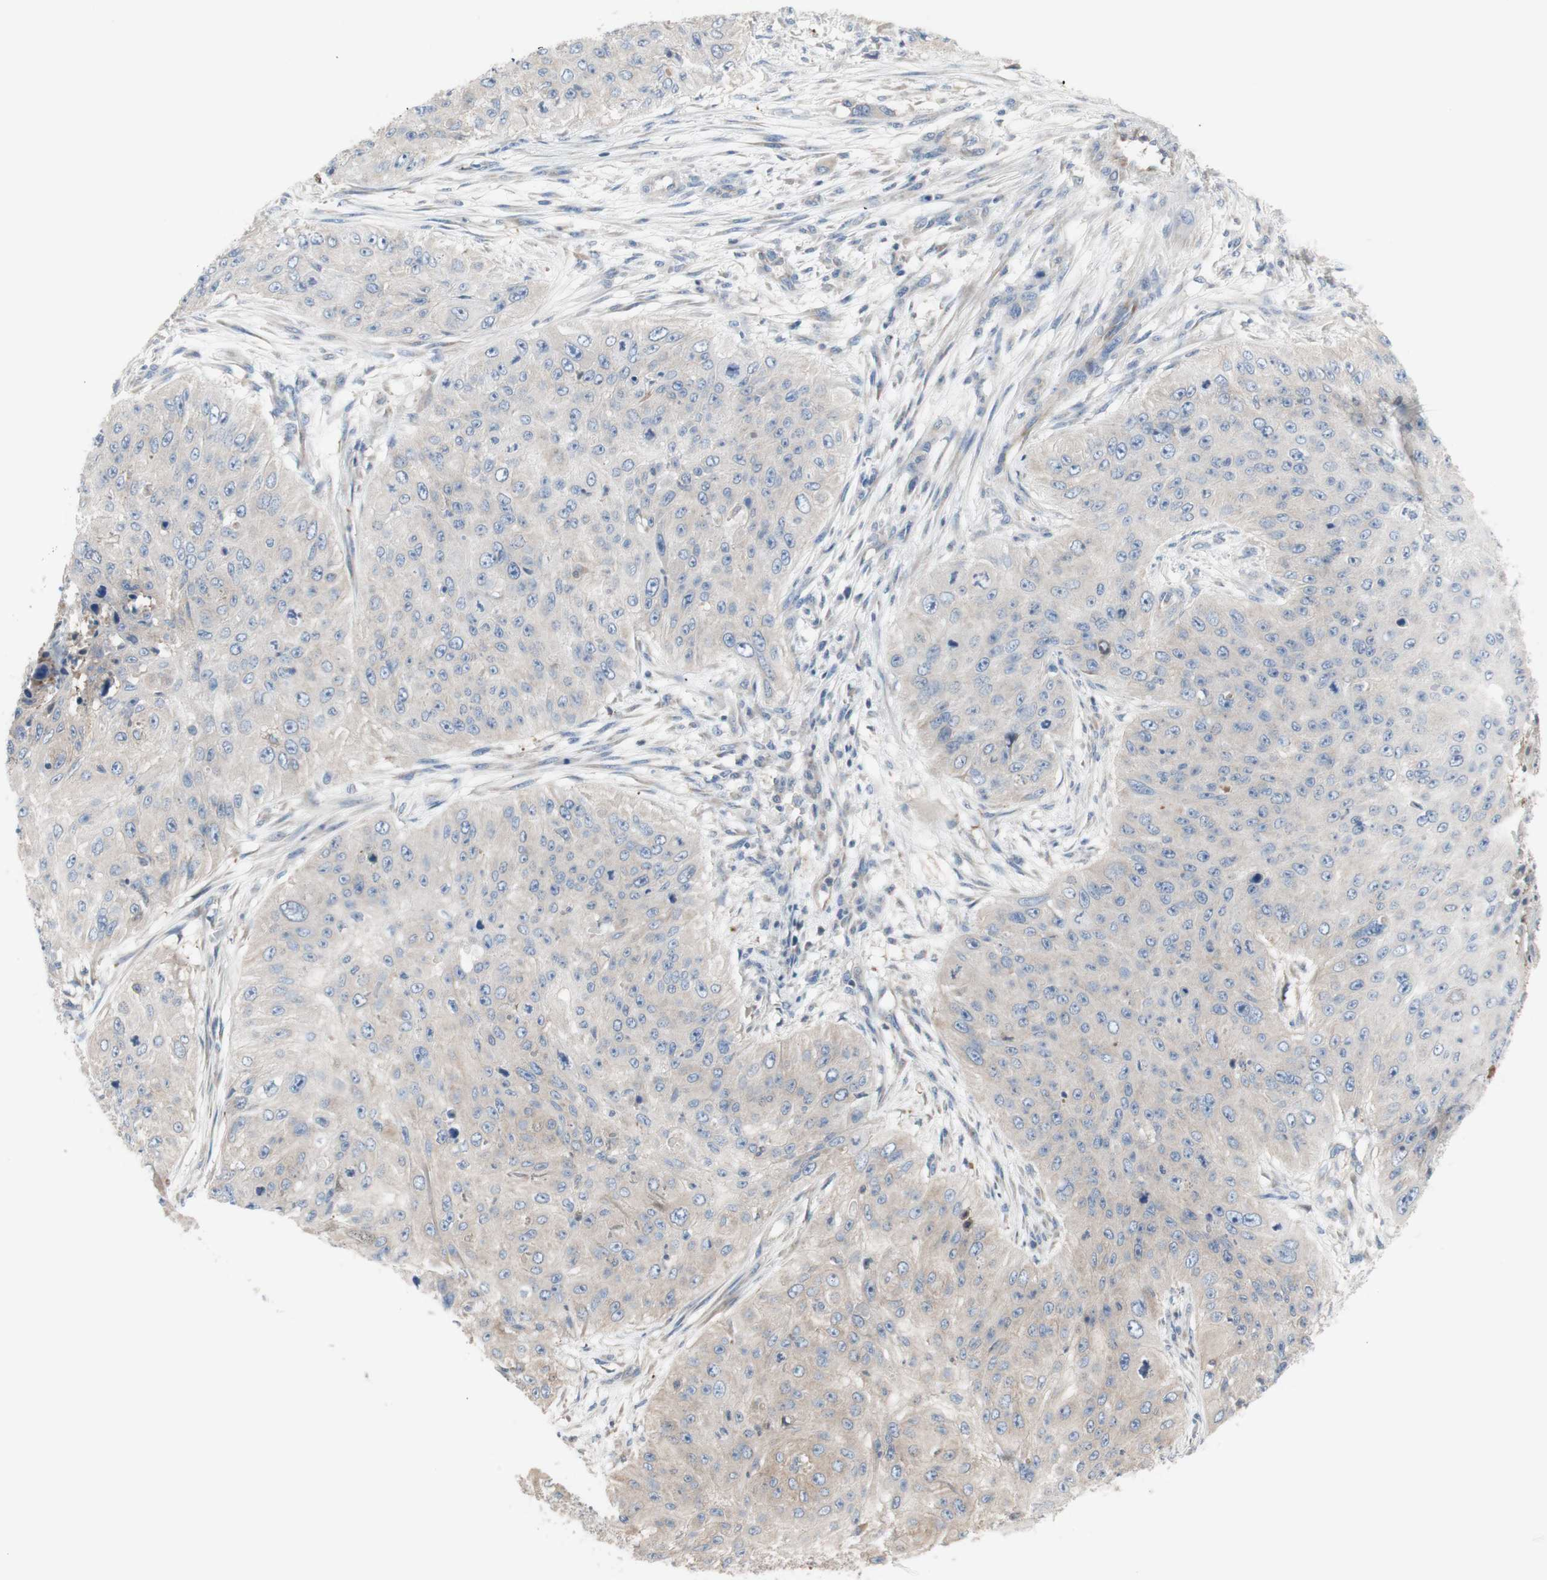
{"staining": {"intensity": "negative", "quantity": "none", "location": "none"}, "tissue": "skin cancer", "cell_type": "Tumor cells", "image_type": "cancer", "snomed": [{"axis": "morphology", "description": "Squamous cell carcinoma, NOS"}, {"axis": "topography", "description": "Skin"}], "caption": "This image is of skin cancer (squamous cell carcinoma) stained with immunohistochemistry (IHC) to label a protein in brown with the nuclei are counter-stained blue. There is no staining in tumor cells. The staining is performed using DAB (3,3'-diaminobenzidine) brown chromogen with nuclei counter-stained in using hematoxylin.", "gene": "C3orf52", "patient": {"sex": "female", "age": 80}}